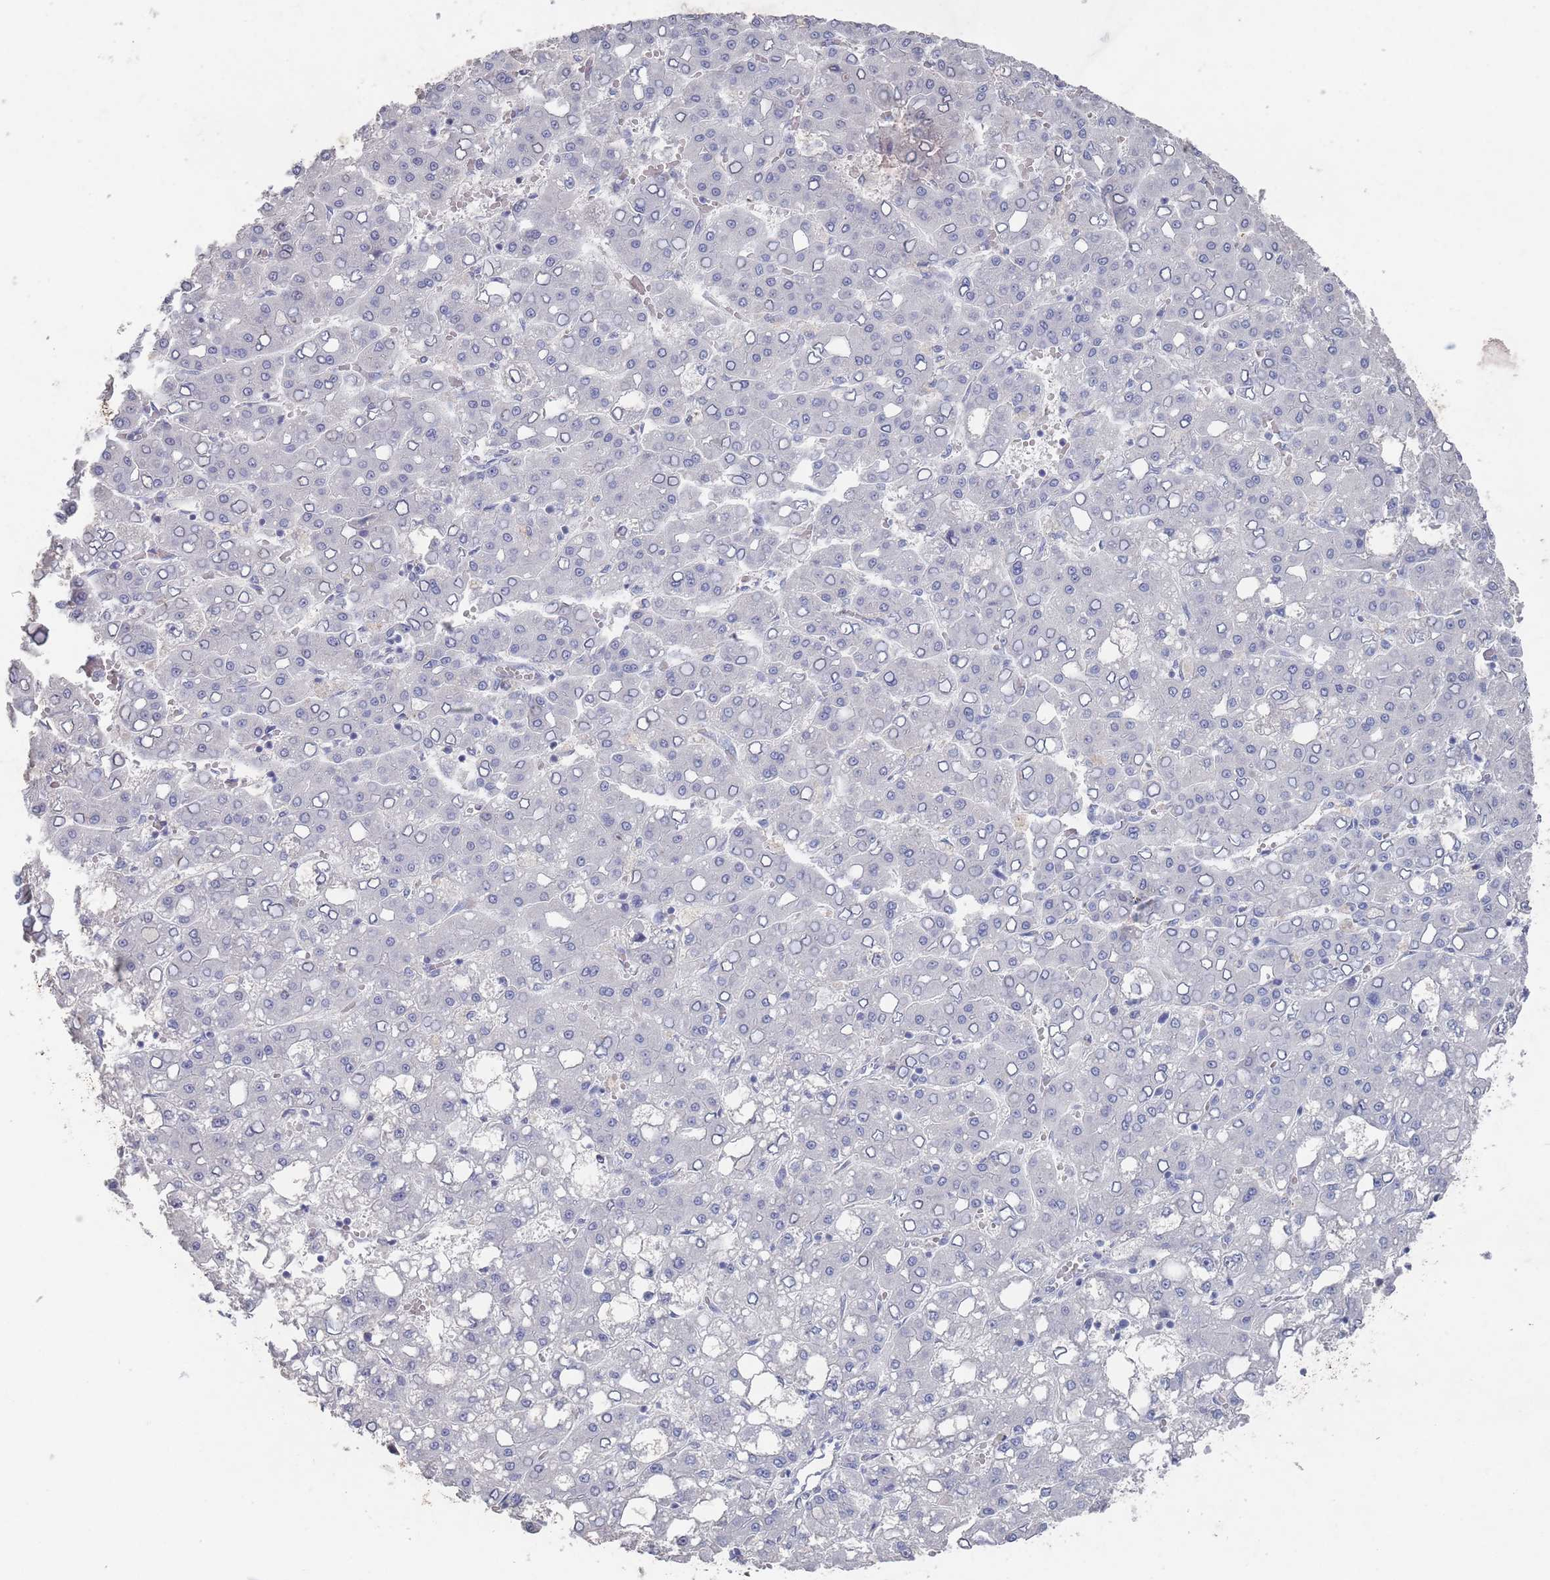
{"staining": {"intensity": "negative", "quantity": "none", "location": "none"}, "tissue": "liver cancer", "cell_type": "Tumor cells", "image_type": "cancer", "snomed": [{"axis": "morphology", "description": "Carcinoma, Hepatocellular, NOS"}, {"axis": "topography", "description": "Liver"}], "caption": "Tumor cells are negative for protein expression in human liver cancer.", "gene": "PROM2", "patient": {"sex": "male", "age": 65}}